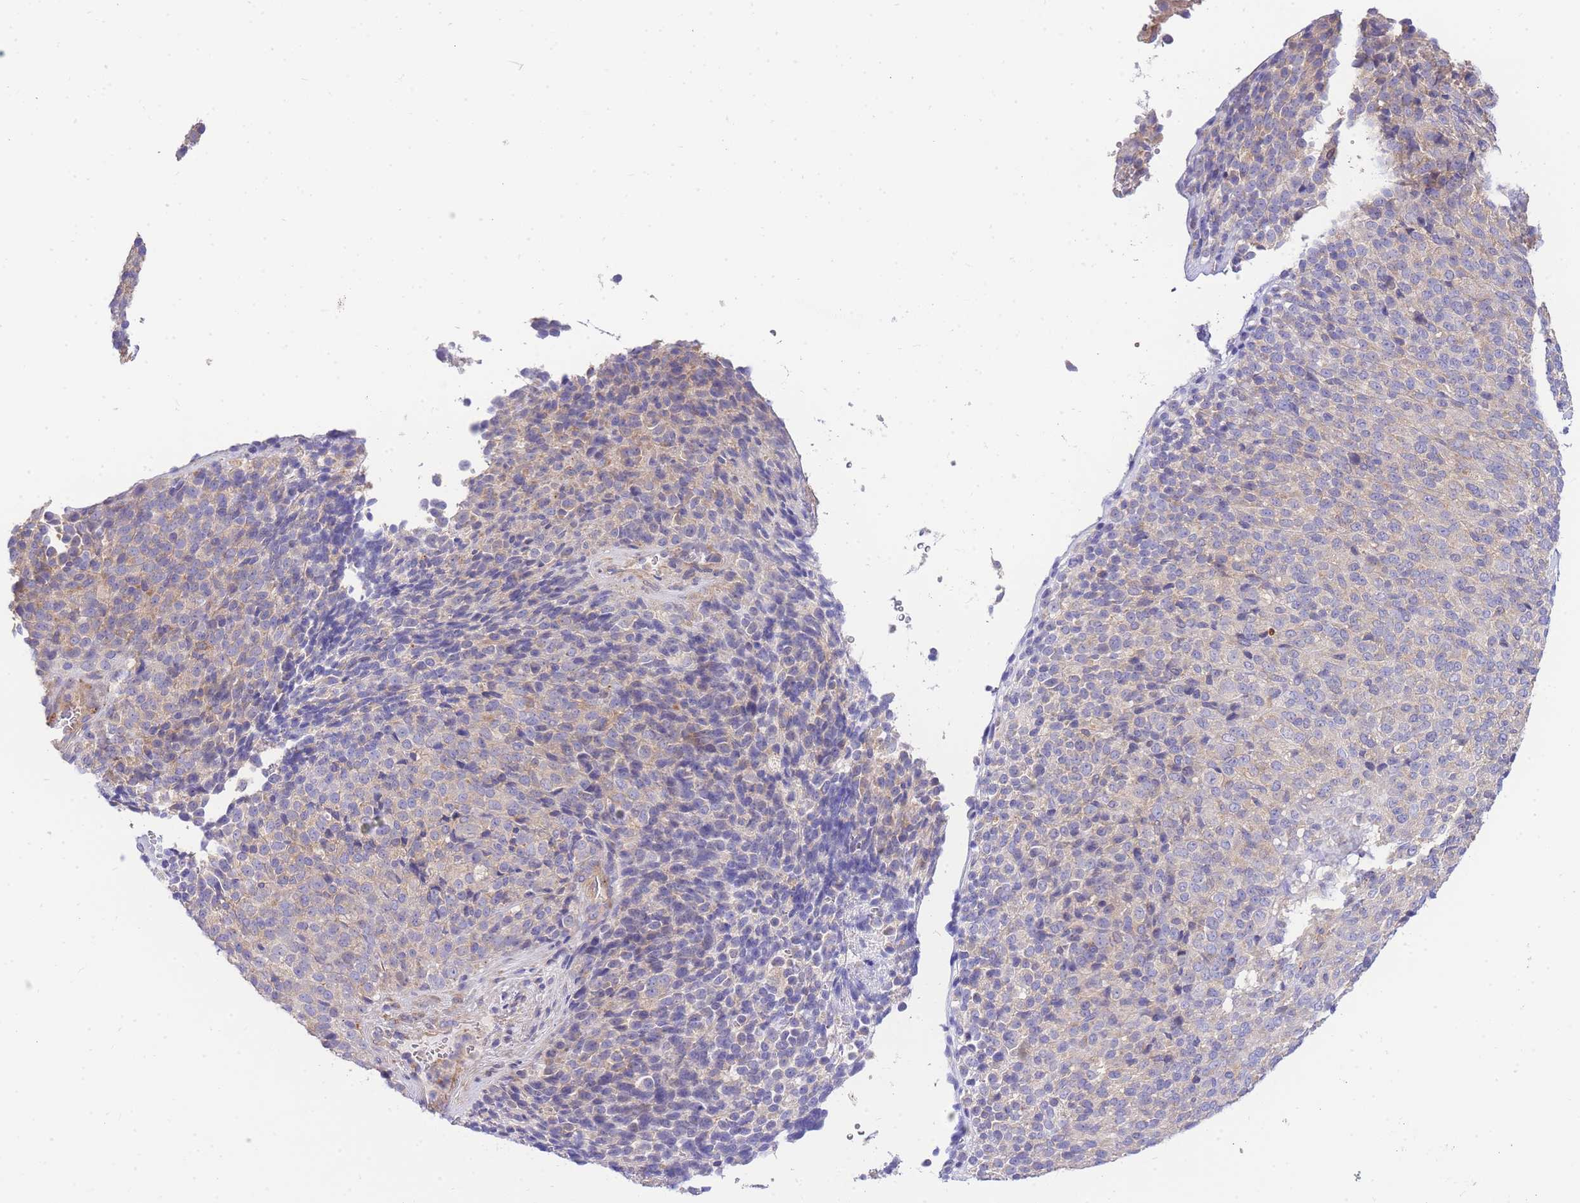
{"staining": {"intensity": "weak", "quantity": "25%-75%", "location": "cytoplasmic/membranous"}, "tissue": "melanoma", "cell_type": "Tumor cells", "image_type": "cancer", "snomed": [{"axis": "morphology", "description": "Malignant melanoma, Metastatic site"}, {"axis": "topography", "description": "Brain"}], "caption": "Malignant melanoma (metastatic site) stained with a protein marker exhibits weak staining in tumor cells.", "gene": "INSYN2B", "patient": {"sex": "female", "age": 56}}